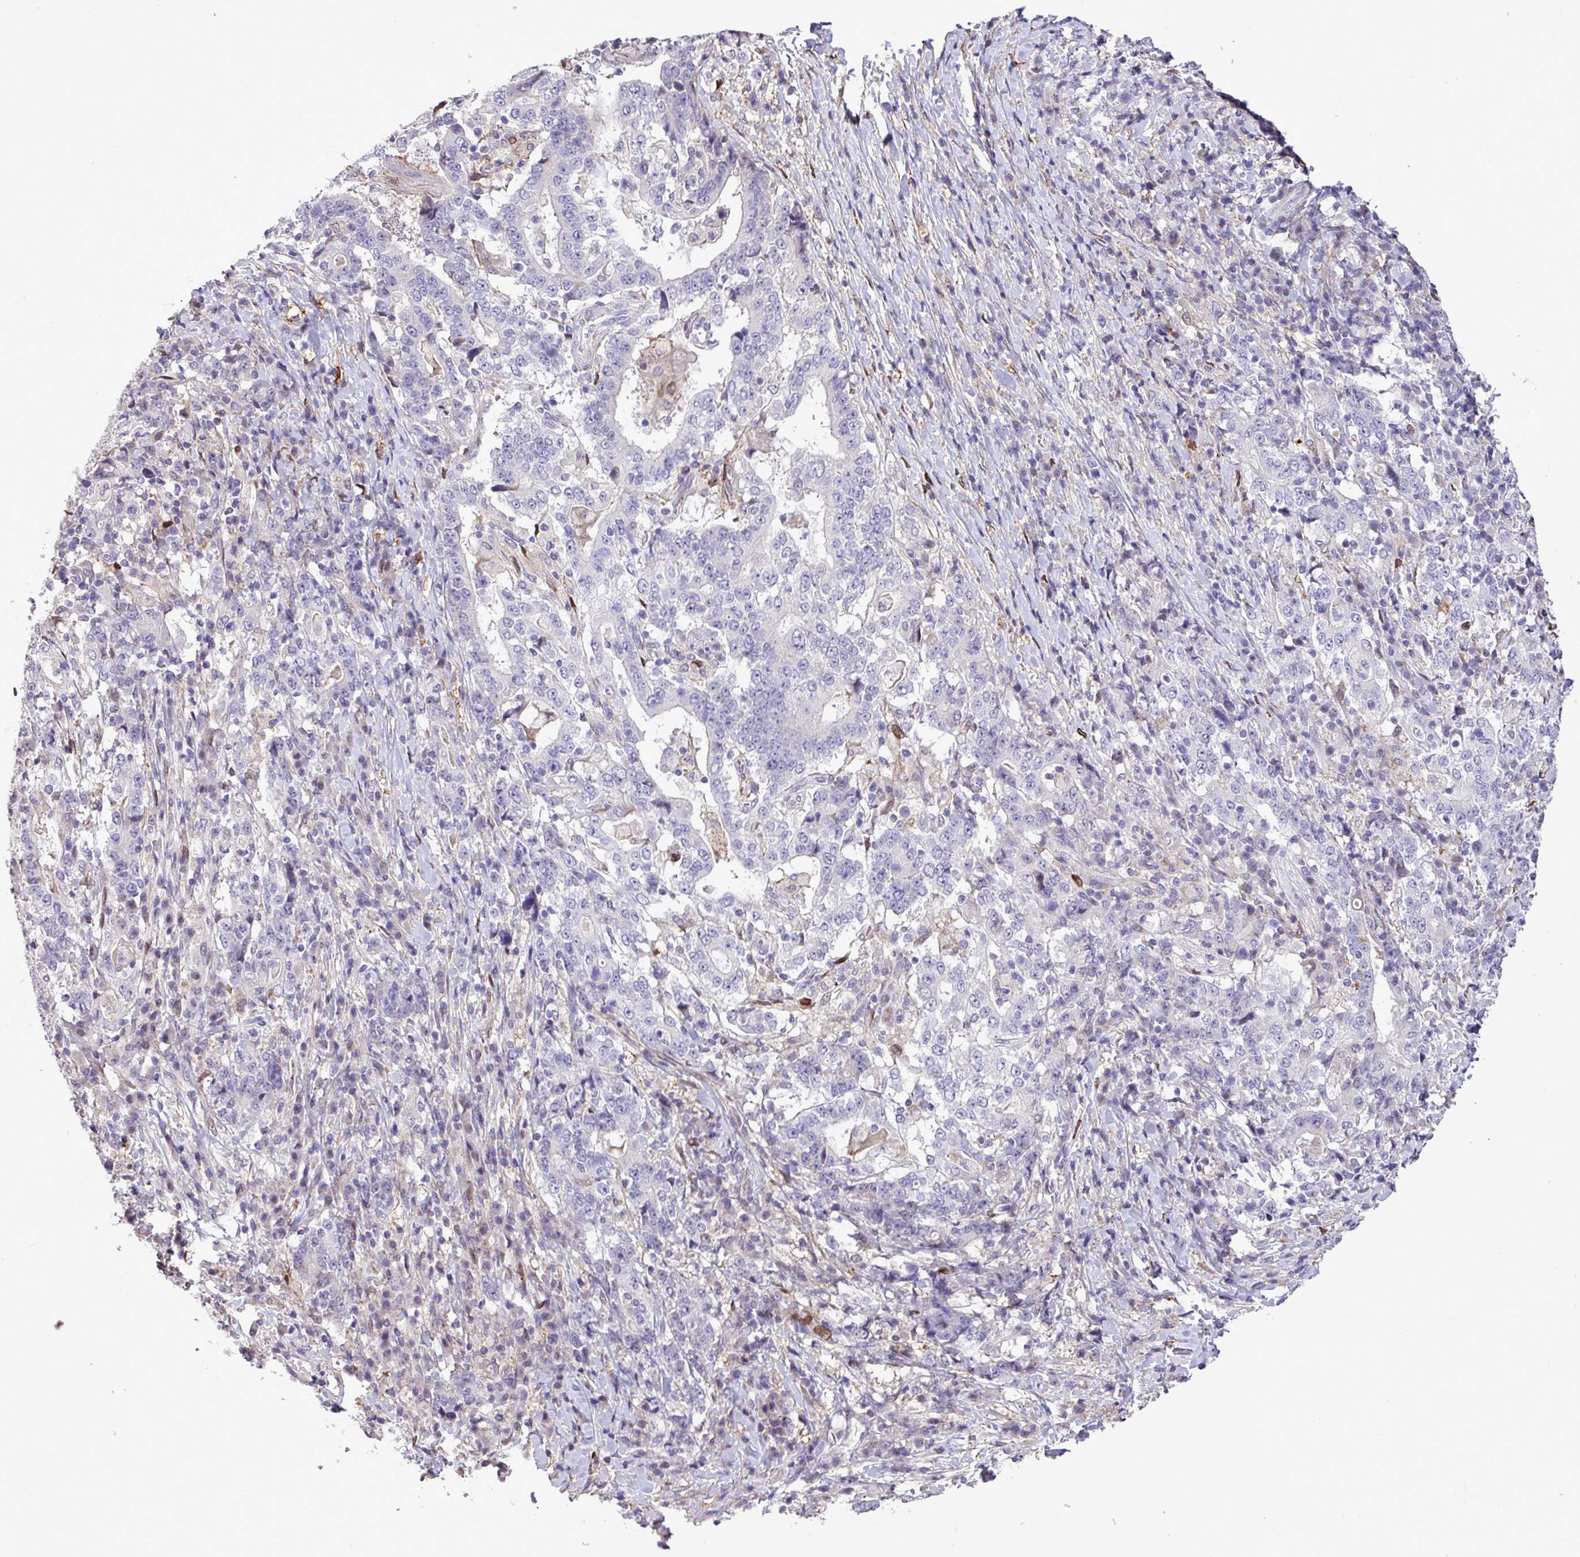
{"staining": {"intensity": "negative", "quantity": "none", "location": "none"}, "tissue": "stomach cancer", "cell_type": "Tumor cells", "image_type": "cancer", "snomed": [{"axis": "morphology", "description": "Normal tissue, NOS"}, {"axis": "morphology", "description": "Adenocarcinoma, NOS"}, {"axis": "topography", "description": "Stomach, upper"}, {"axis": "topography", "description": "Stomach"}], "caption": "Immunohistochemistry (IHC) of stomach cancer shows no staining in tumor cells. (DAB (3,3'-diaminobenzidine) immunohistochemistry, high magnification).", "gene": "RPP25L", "patient": {"sex": "male", "age": 59}}